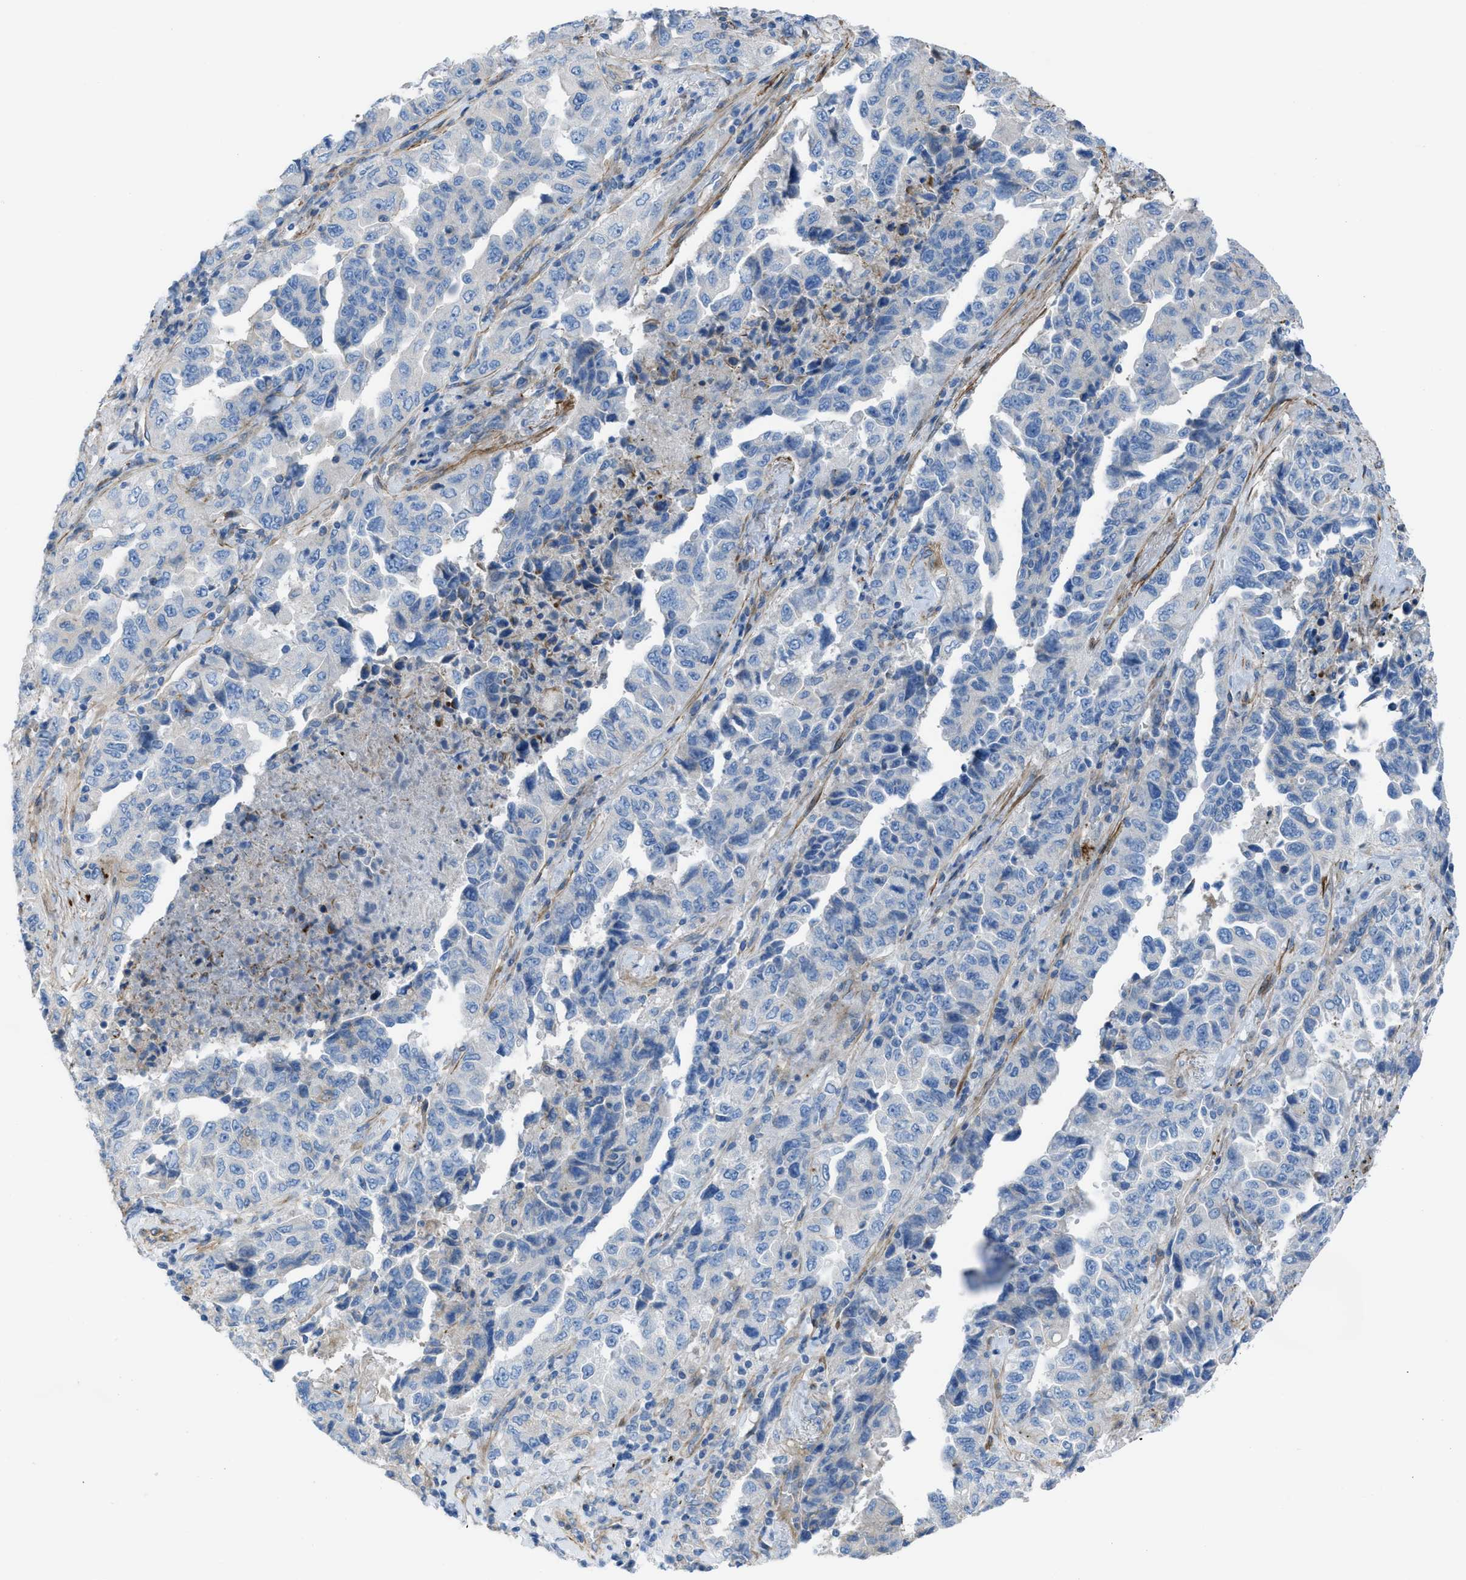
{"staining": {"intensity": "negative", "quantity": "none", "location": "none"}, "tissue": "lung cancer", "cell_type": "Tumor cells", "image_type": "cancer", "snomed": [{"axis": "morphology", "description": "Adenocarcinoma, NOS"}, {"axis": "topography", "description": "Lung"}], "caption": "There is no significant positivity in tumor cells of lung cancer. The staining was performed using DAB to visualize the protein expression in brown, while the nuclei were stained in blue with hematoxylin (Magnification: 20x).", "gene": "KCNH7", "patient": {"sex": "female", "age": 51}}